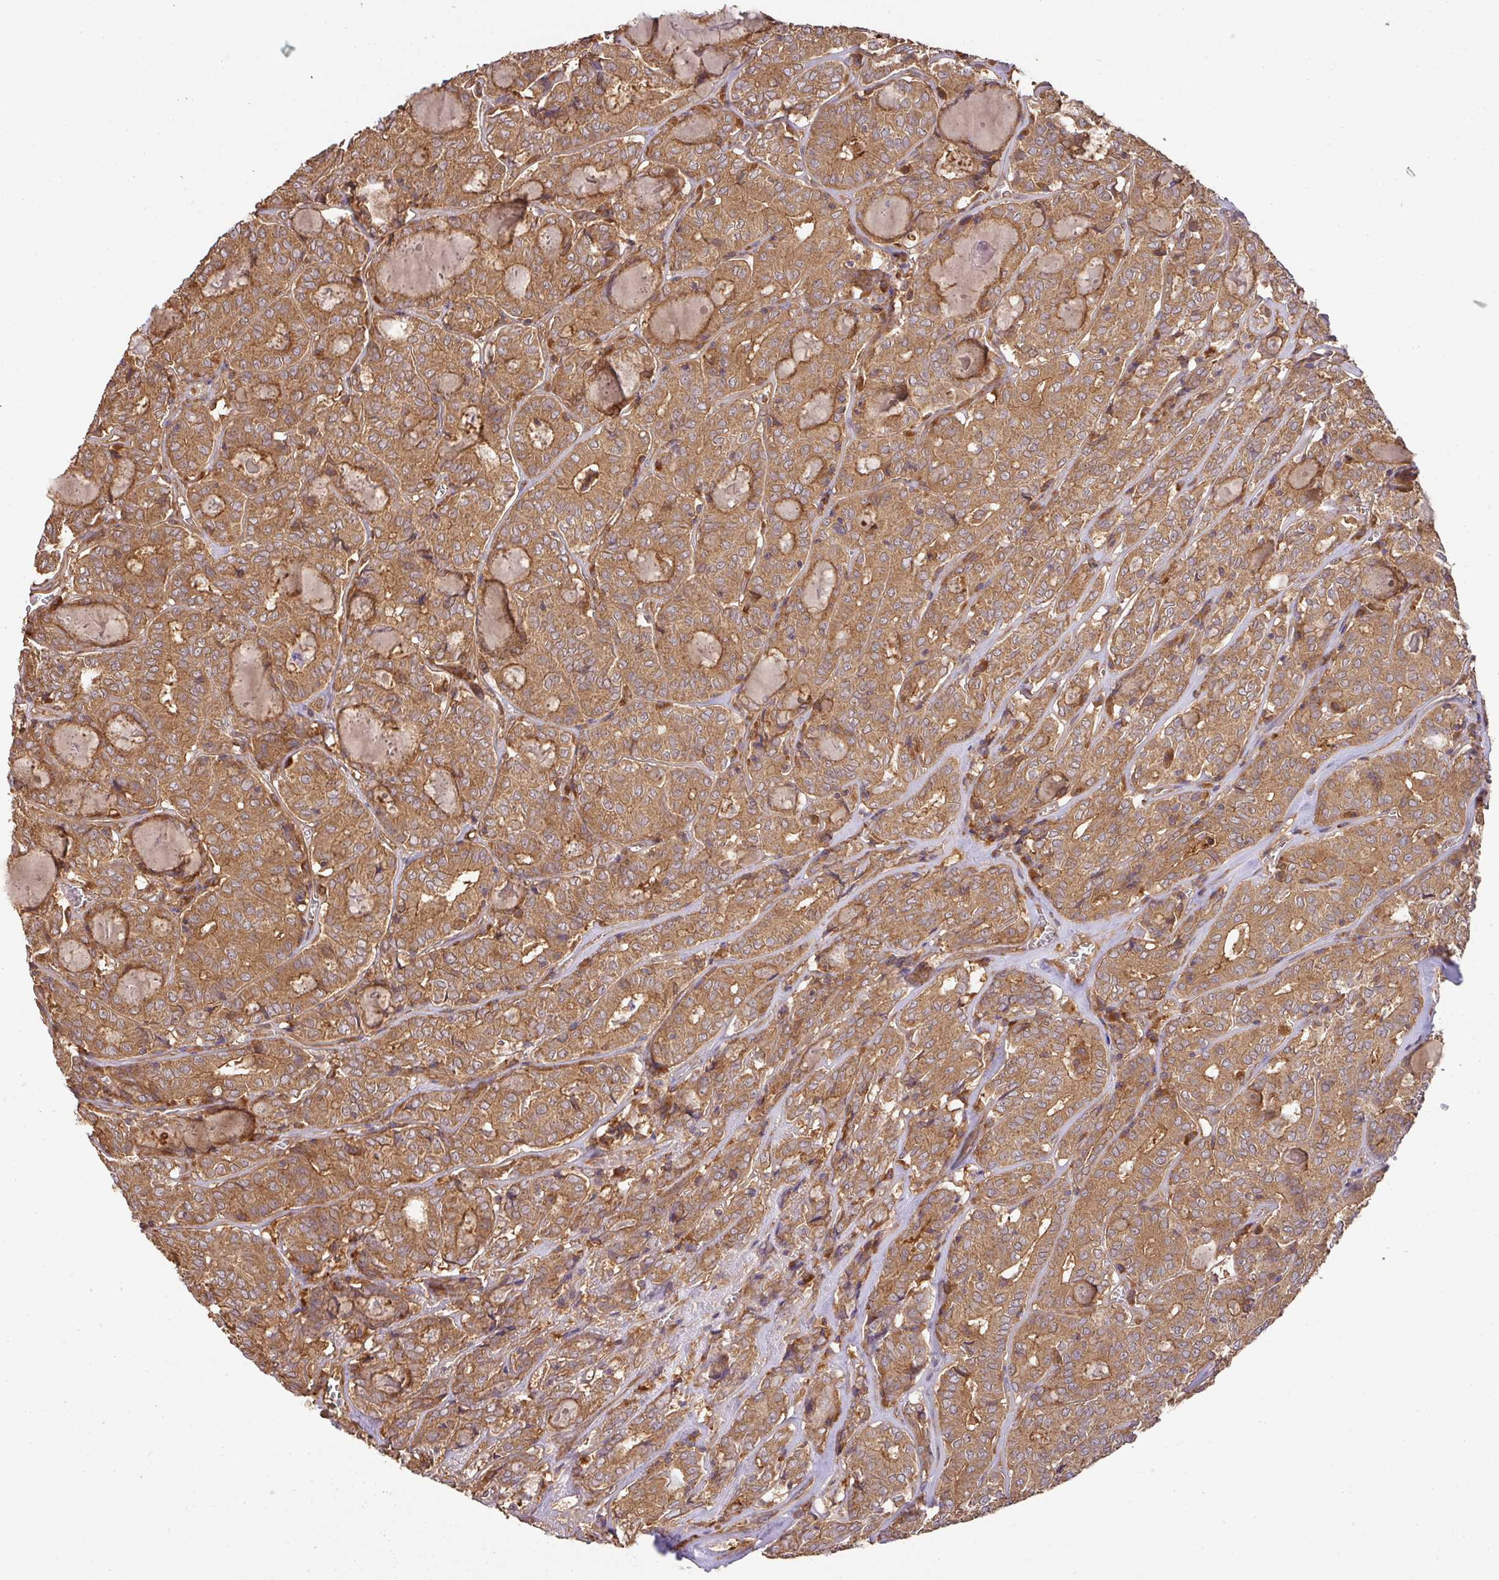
{"staining": {"intensity": "moderate", "quantity": ">75%", "location": "cytoplasmic/membranous"}, "tissue": "thyroid cancer", "cell_type": "Tumor cells", "image_type": "cancer", "snomed": [{"axis": "morphology", "description": "Papillary adenocarcinoma, NOS"}, {"axis": "topography", "description": "Thyroid gland"}], "caption": "IHC (DAB (3,3'-diaminobenzidine)) staining of thyroid cancer reveals moderate cytoplasmic/membranous protein expression in about >75% of tumor cells.", "gene": "GSPT1", "patient": {"sex": "female", "age": 72}}